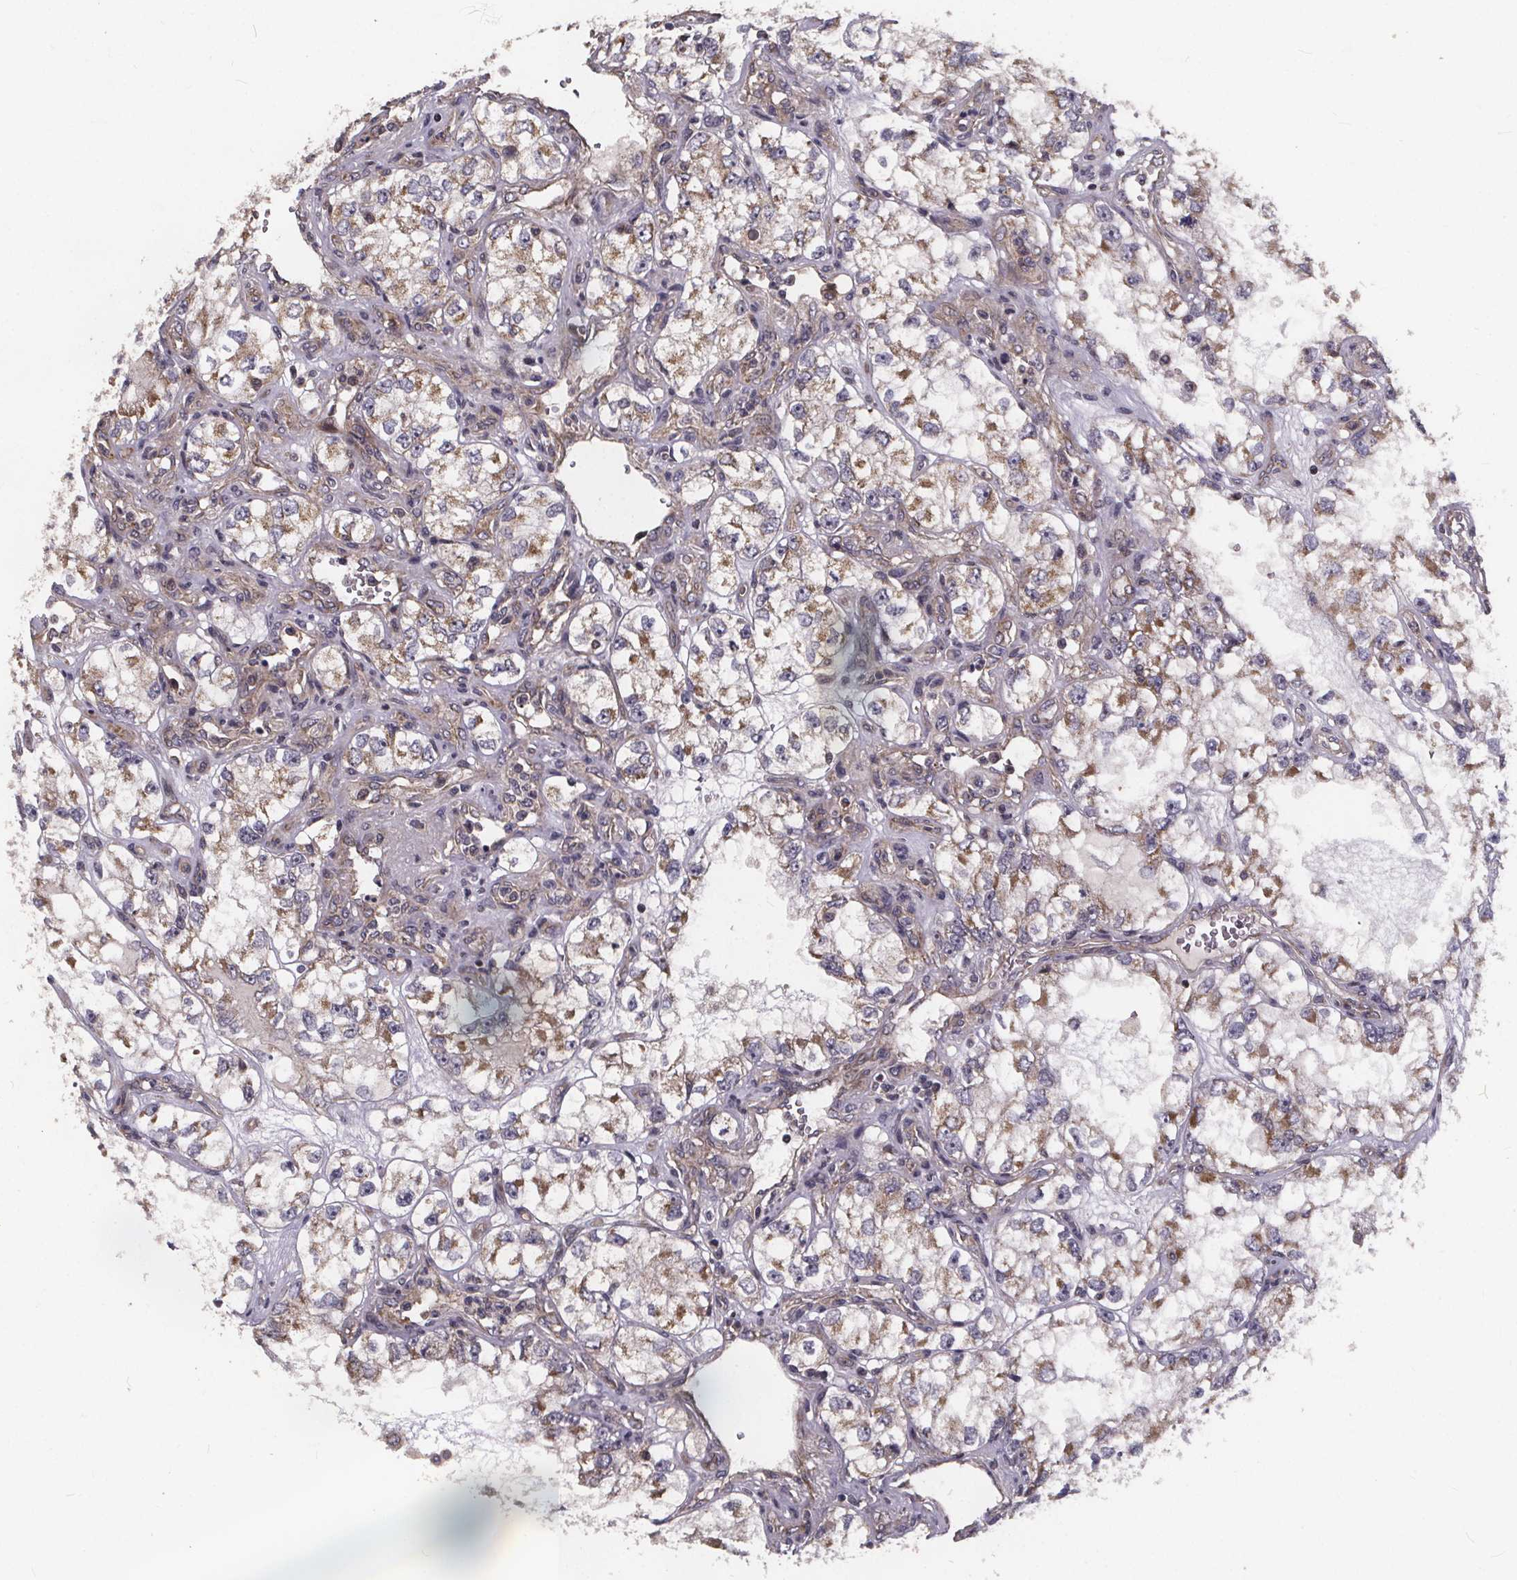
{"staining": {"intensity": "moderate", "quantity": "25%-75%", "location": "cytoplasmic/membranous"}, "tissue": "renal cancer", "cell_type": "Tumor cells", "image_type": "cancer", "snomed": [{"axis": "morphology", "description": "Adenocarcinoma, NOS"}, {"axis": "topography", "description": "Kidney"}], "caption": "Human renal cancer (adenocarcinoma) stained with a brown dye displays moderate cytoplasmic/membranous positive expression in about 25%-75% of tumor cells.", "gene": "YME1L1", "patient": {"sex": "female", "age": 59}}